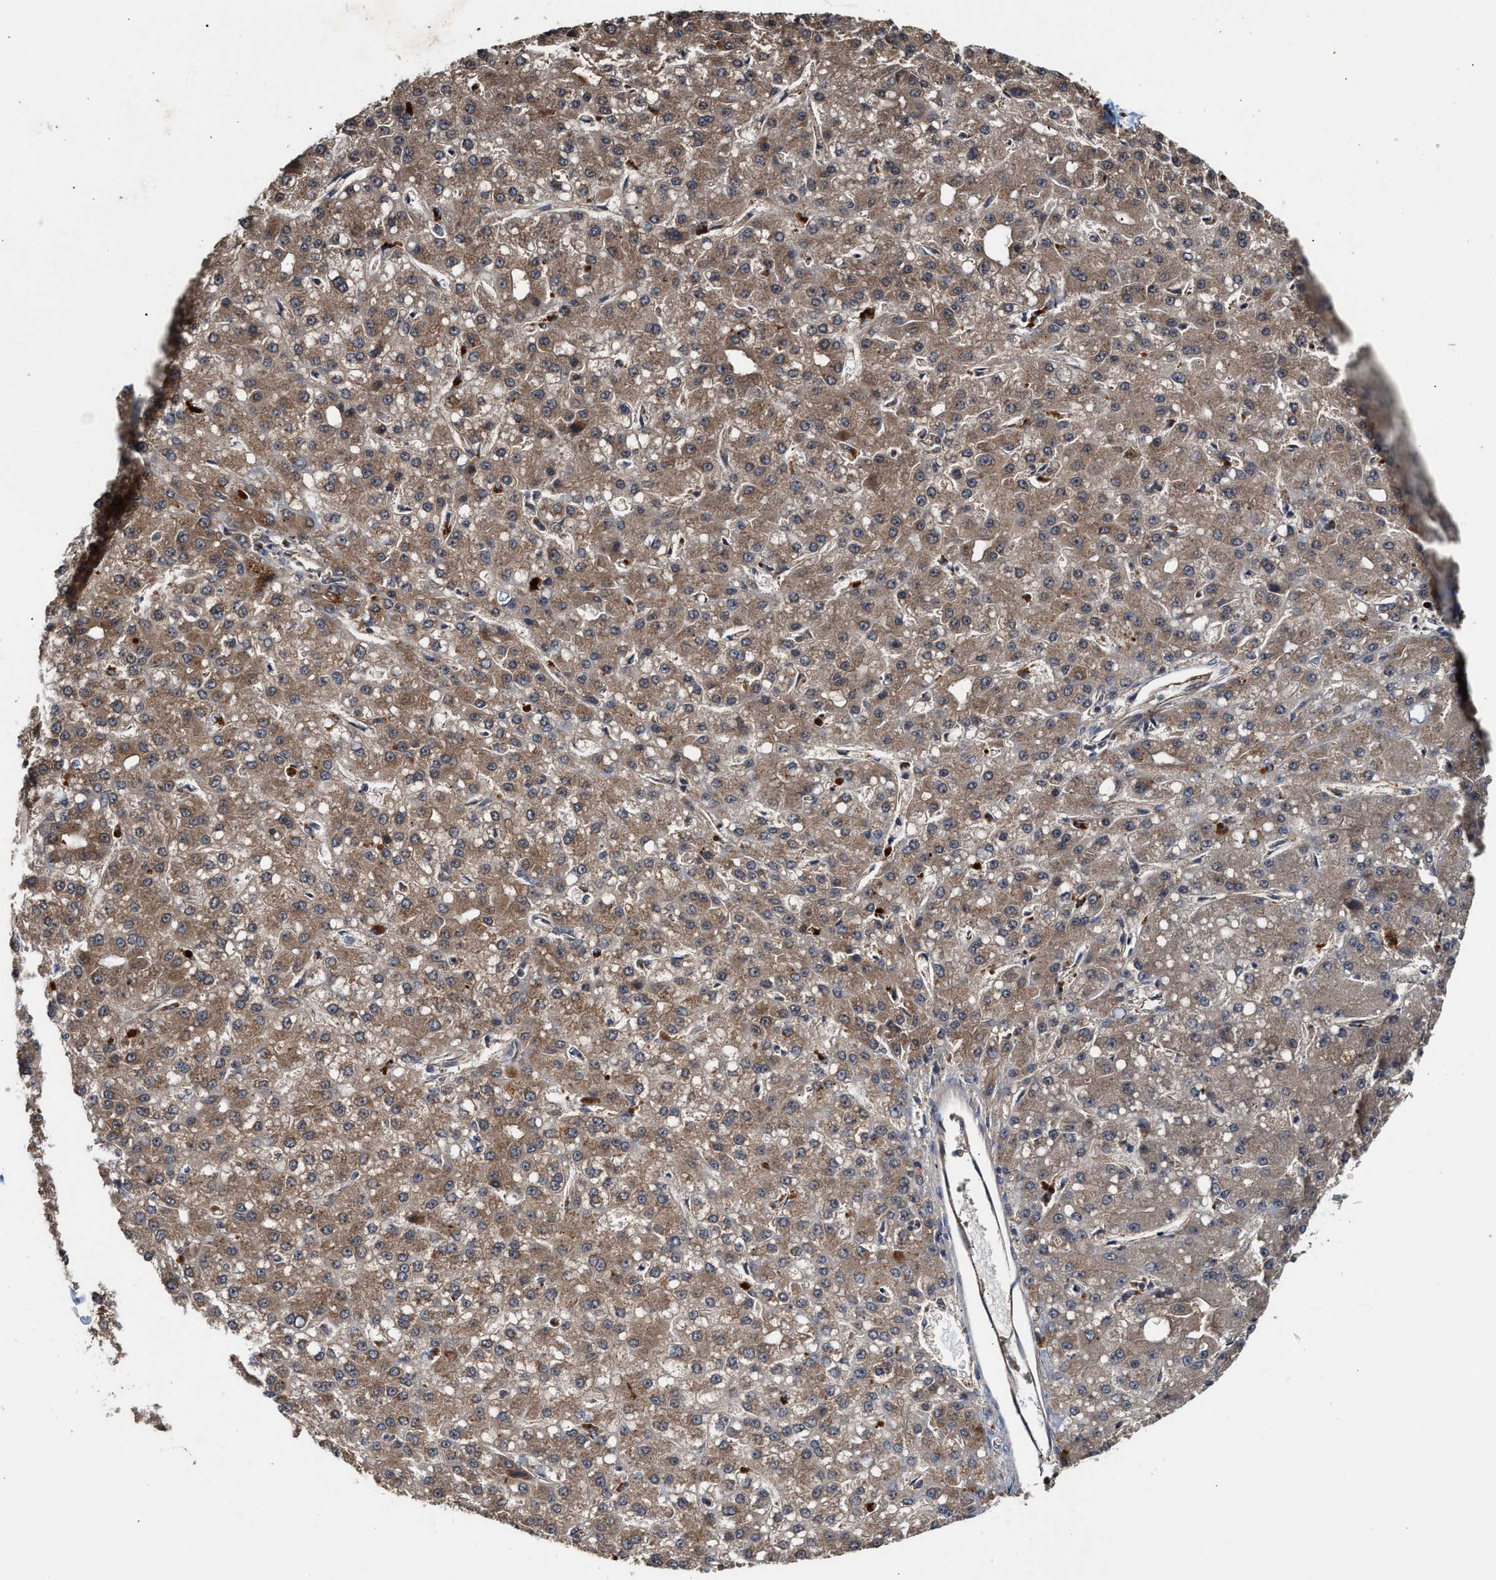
{"staining": {"intensity": "moderate", "quantity": ">75%", "location": "cytoplasmic/membranous"}, "tissue": "liver cancer", "cell_type": "Tumor cells", "image_type": "cancer", "snomed": [{"axis": "morphology", "description": "Carcinoma, Hepatocellular, NOS"}, {"axis": "topography", "description": "Liver"}], "caption": "The micrograph demonstrates staining of hepatocellular carcinoma (liver), revealing moderate cytoplasmic/membranous protein expression (brown color) within tumor cells.", "gene": "MECR", "patient": {"sex": "male", "age": 67}}